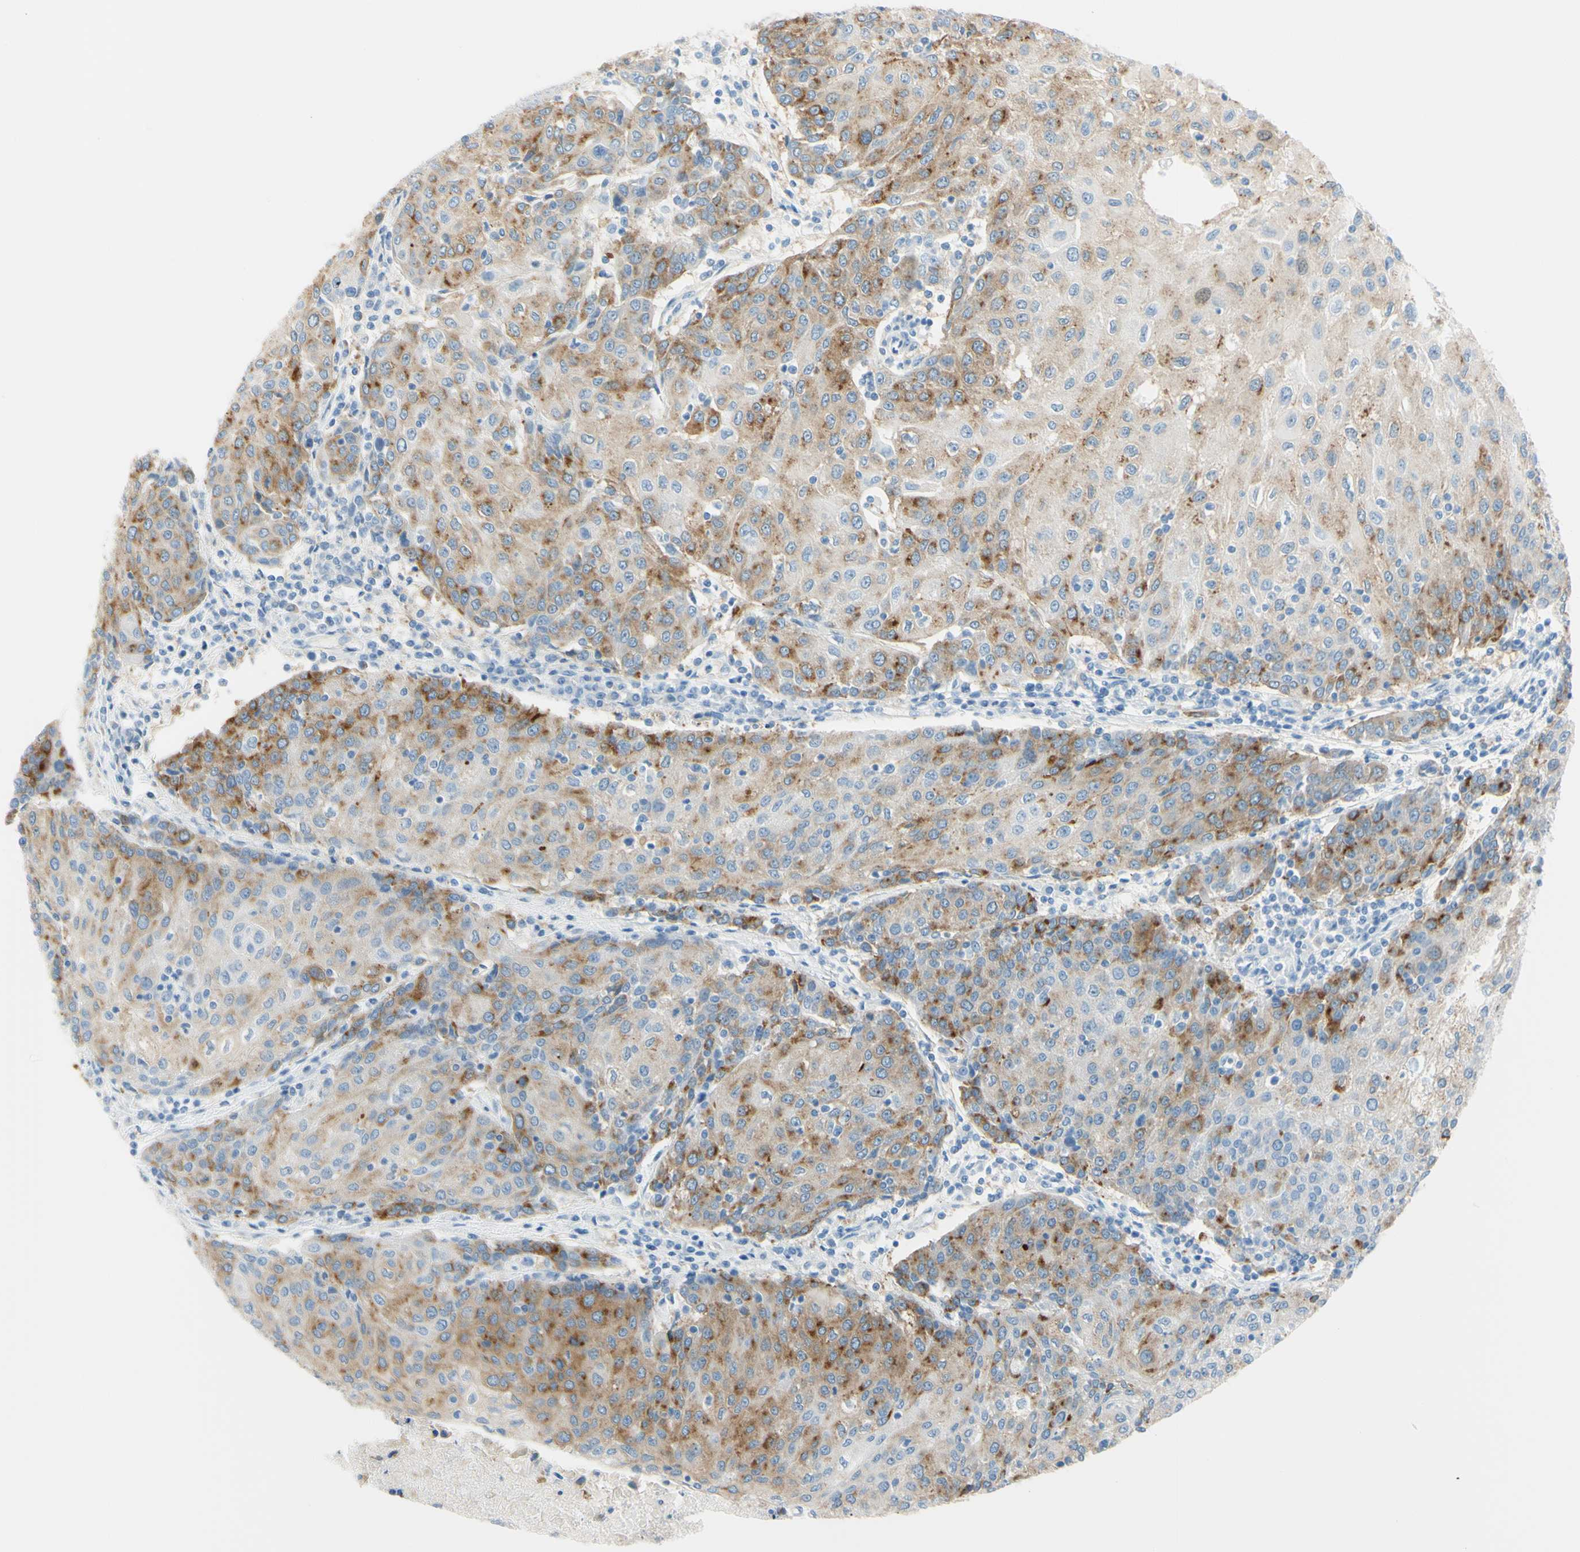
{"staining": {"intensity": "moderate", "quantity": ">75%", "location": "cytoplasmic/membranous"}, "tissue": "urothelial cancer", "cell_type": "Tumor cells", "image_type": "cancer", "snomed": [{"axis": "morphology", "description": "Urothelial carcinoma, High grade"}, {"axis": "topography", "description": "Urinary bladder"}], "caption": "Protein expression by IHC shows moderate cytoplasmic/membranous positivity in approximately >75% of tumor cells in urothelial carcinoma (high-grade).", "gene": "FRMD4B", "patient": {"sex": "female", "age": 85}}